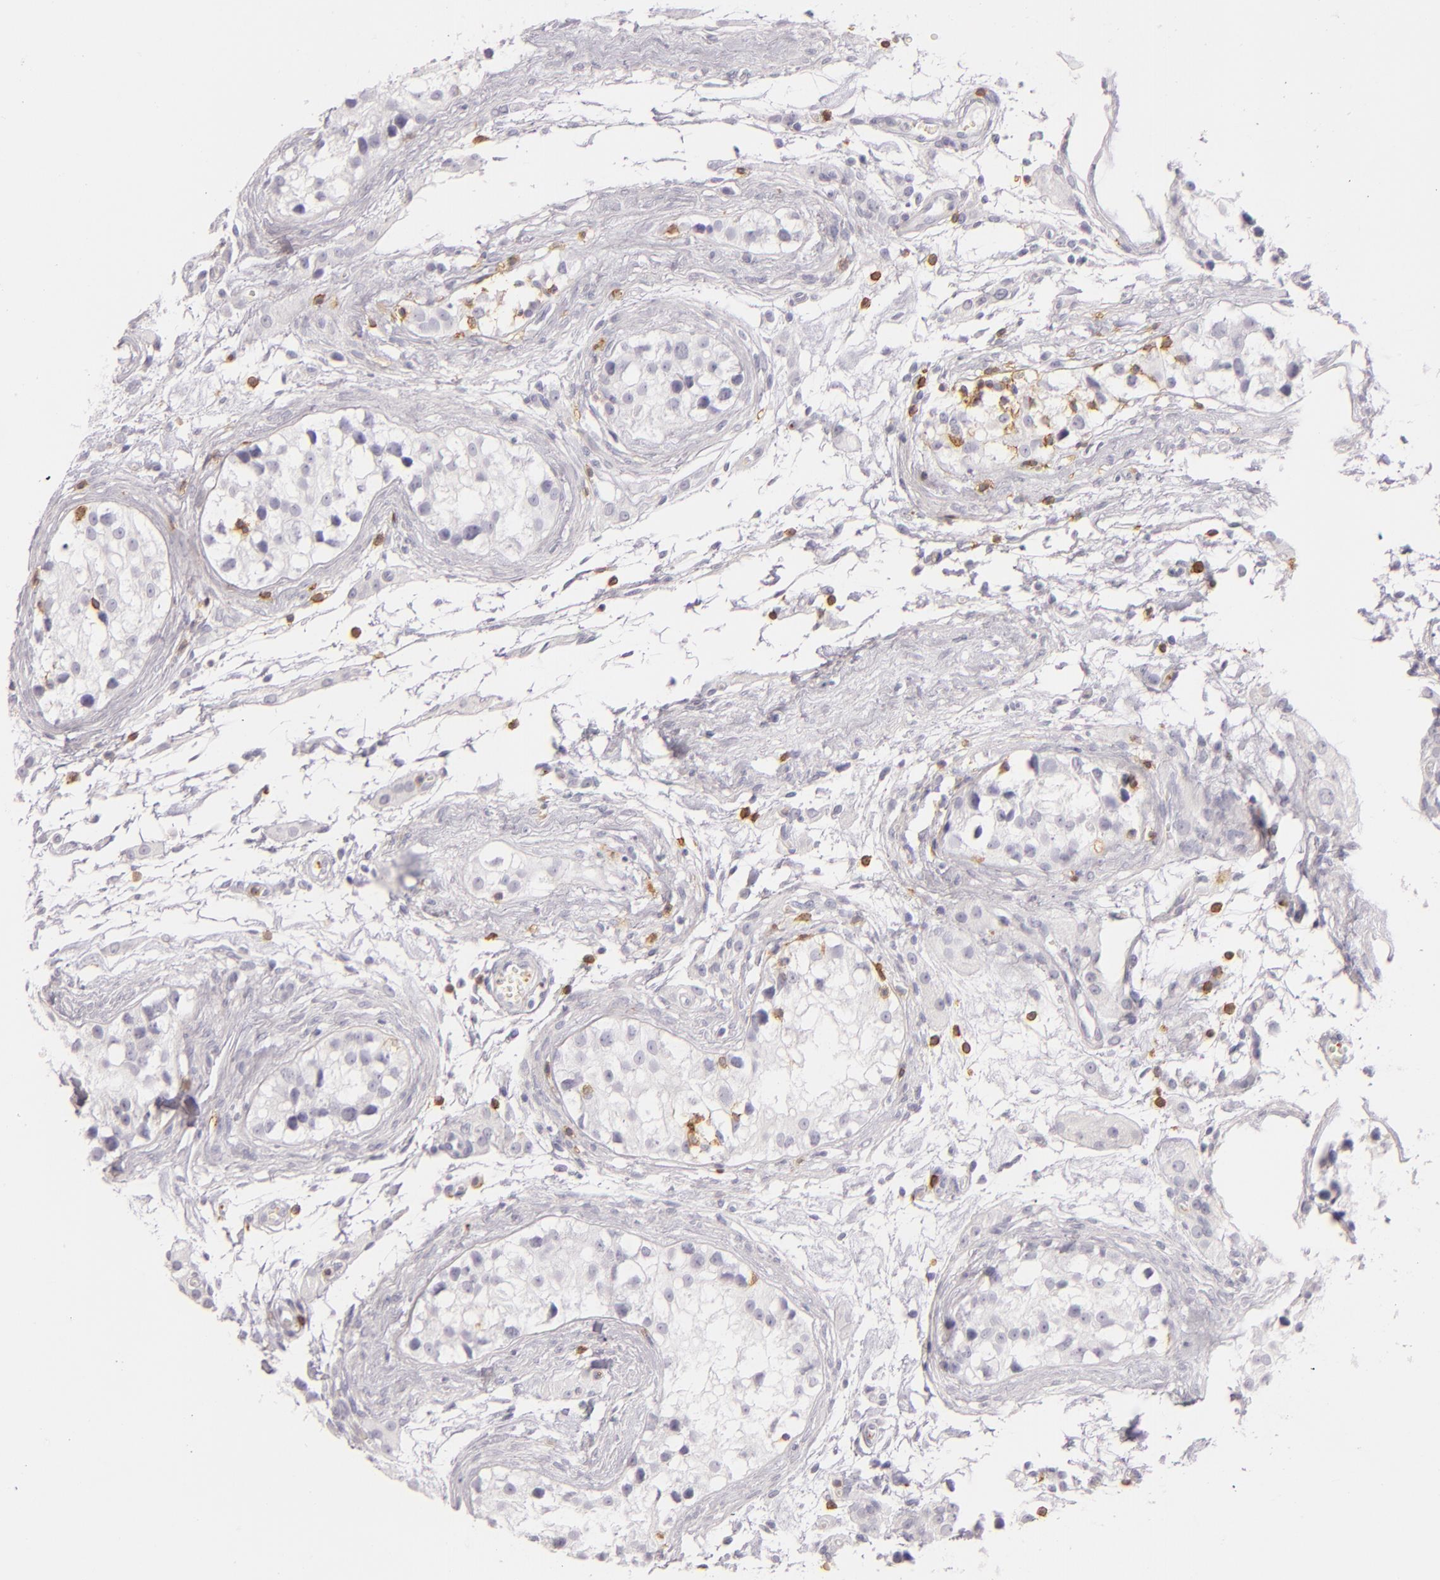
{"staining": {"intensity": "negative", "quantity": "none", "location": "none"}, "tissue": "testis cancer", "cell_type": "Tumor cells", "image_type": "cancer", "snomed": [{"axis": "morphology", "description": "Seminoma, NOS"}, {"axis": "topography", "description": "Testis"}], "caption": "Histopathology image shows no significant protein staining in tumor cells of testis cancer. (DAB (3,3'-diaminobenzidine) immunohistochemistry (IHC) with hematoxylin counter stain).", "gene": "LAT", "patient": {"sex": "male", "age": 25}}